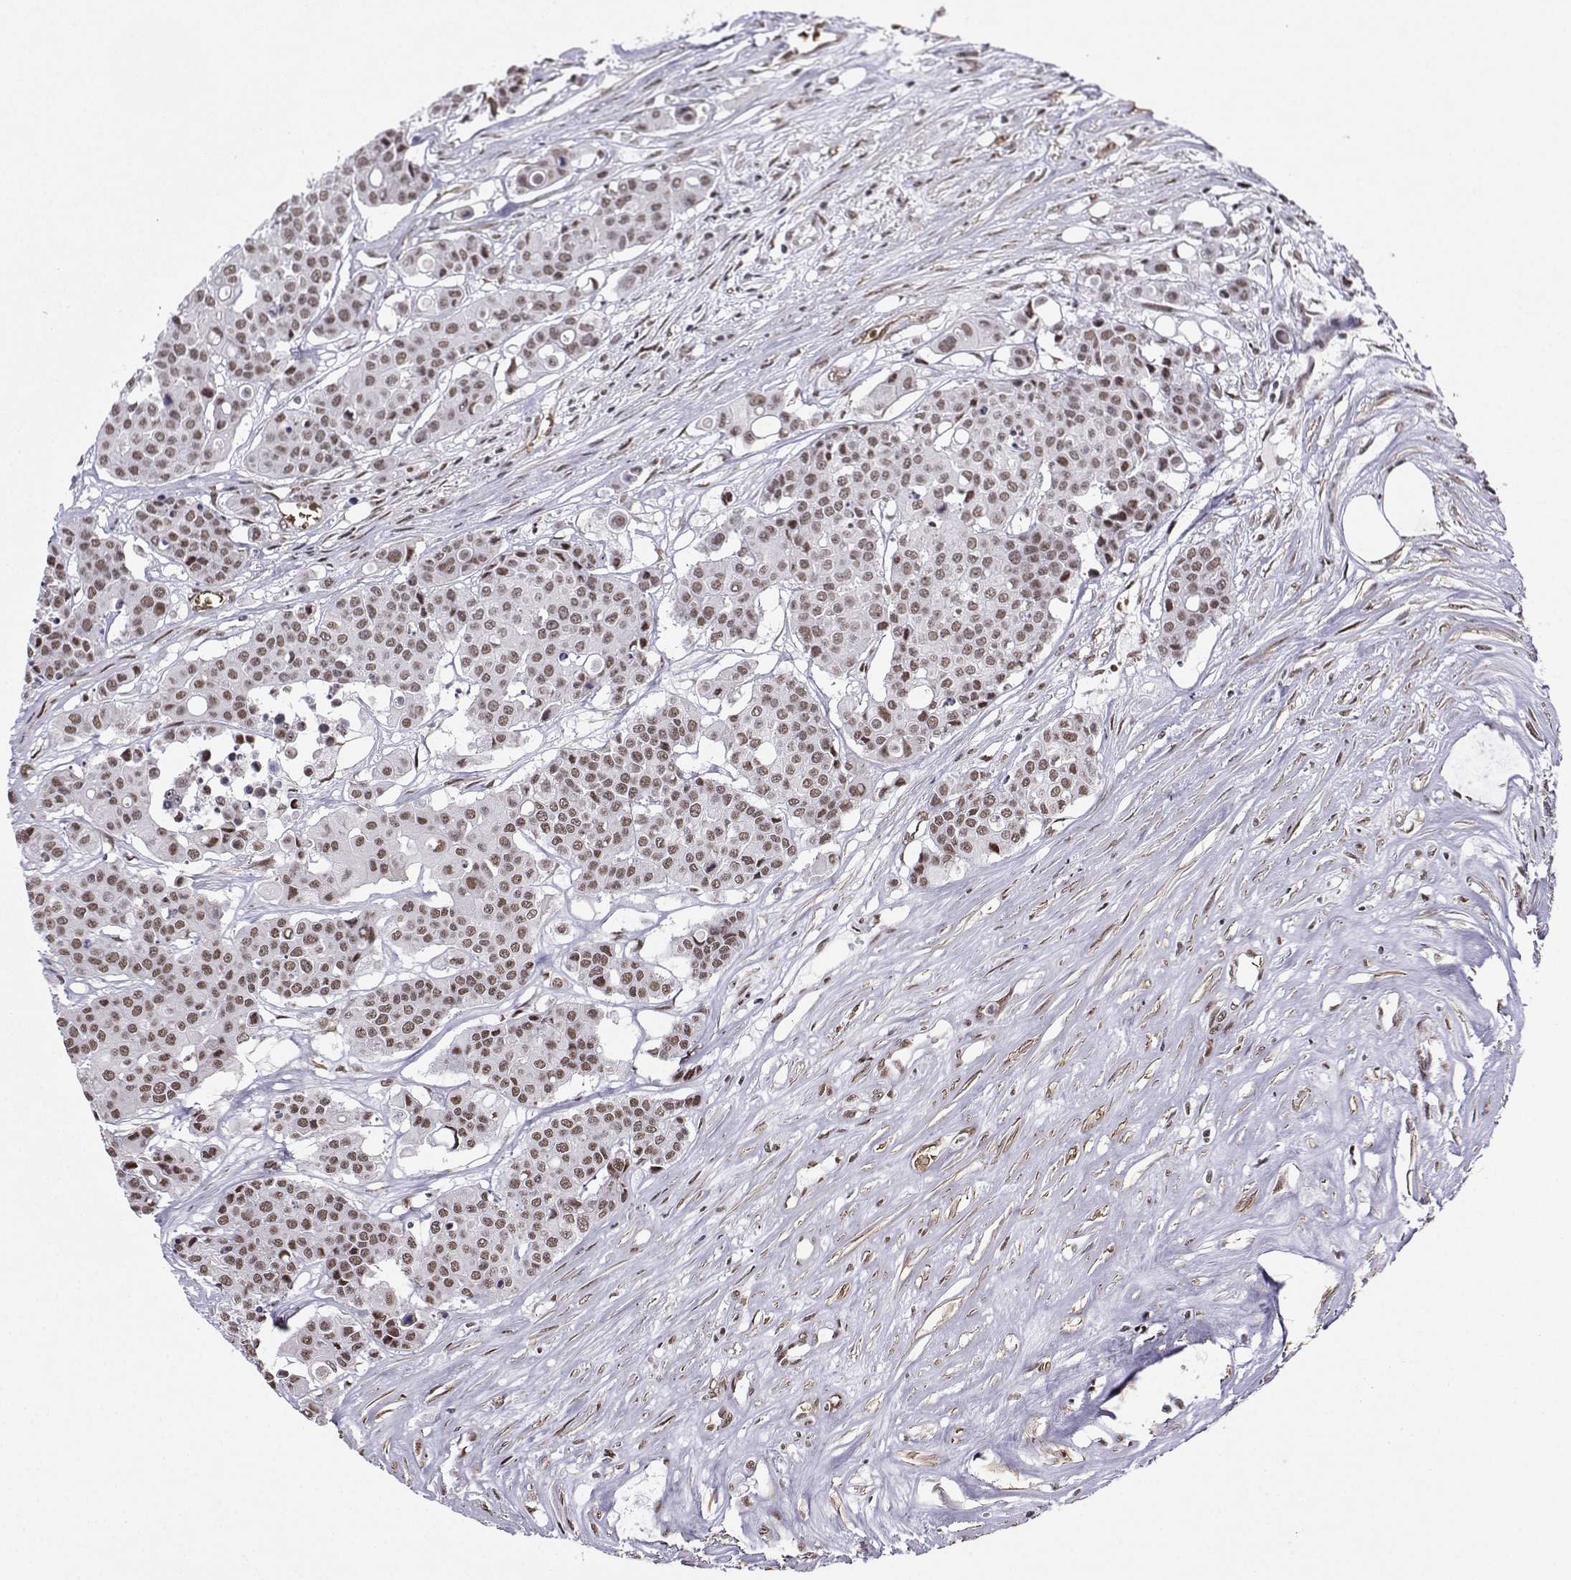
{"staining": {"intensity": "weak", "quantity": ">75%", "location": "nuclear"}, "tissue": "carcinoid", "cell_type": "Tumor cells", "image_type": "cancer", "snomed": [{"axis": "morphology", "description": "Carcinoid, malignant, NOS"}, {"axis": "topography", "description": "Colon"}], "caption": "This micrograph exhibits immunohistochemistry staining of malignant carcinoid, with low weak nuclear staining in about >75% of tumor cells.", "gene": "CCNK", "patient": {"sex": "male", "age": 81}}